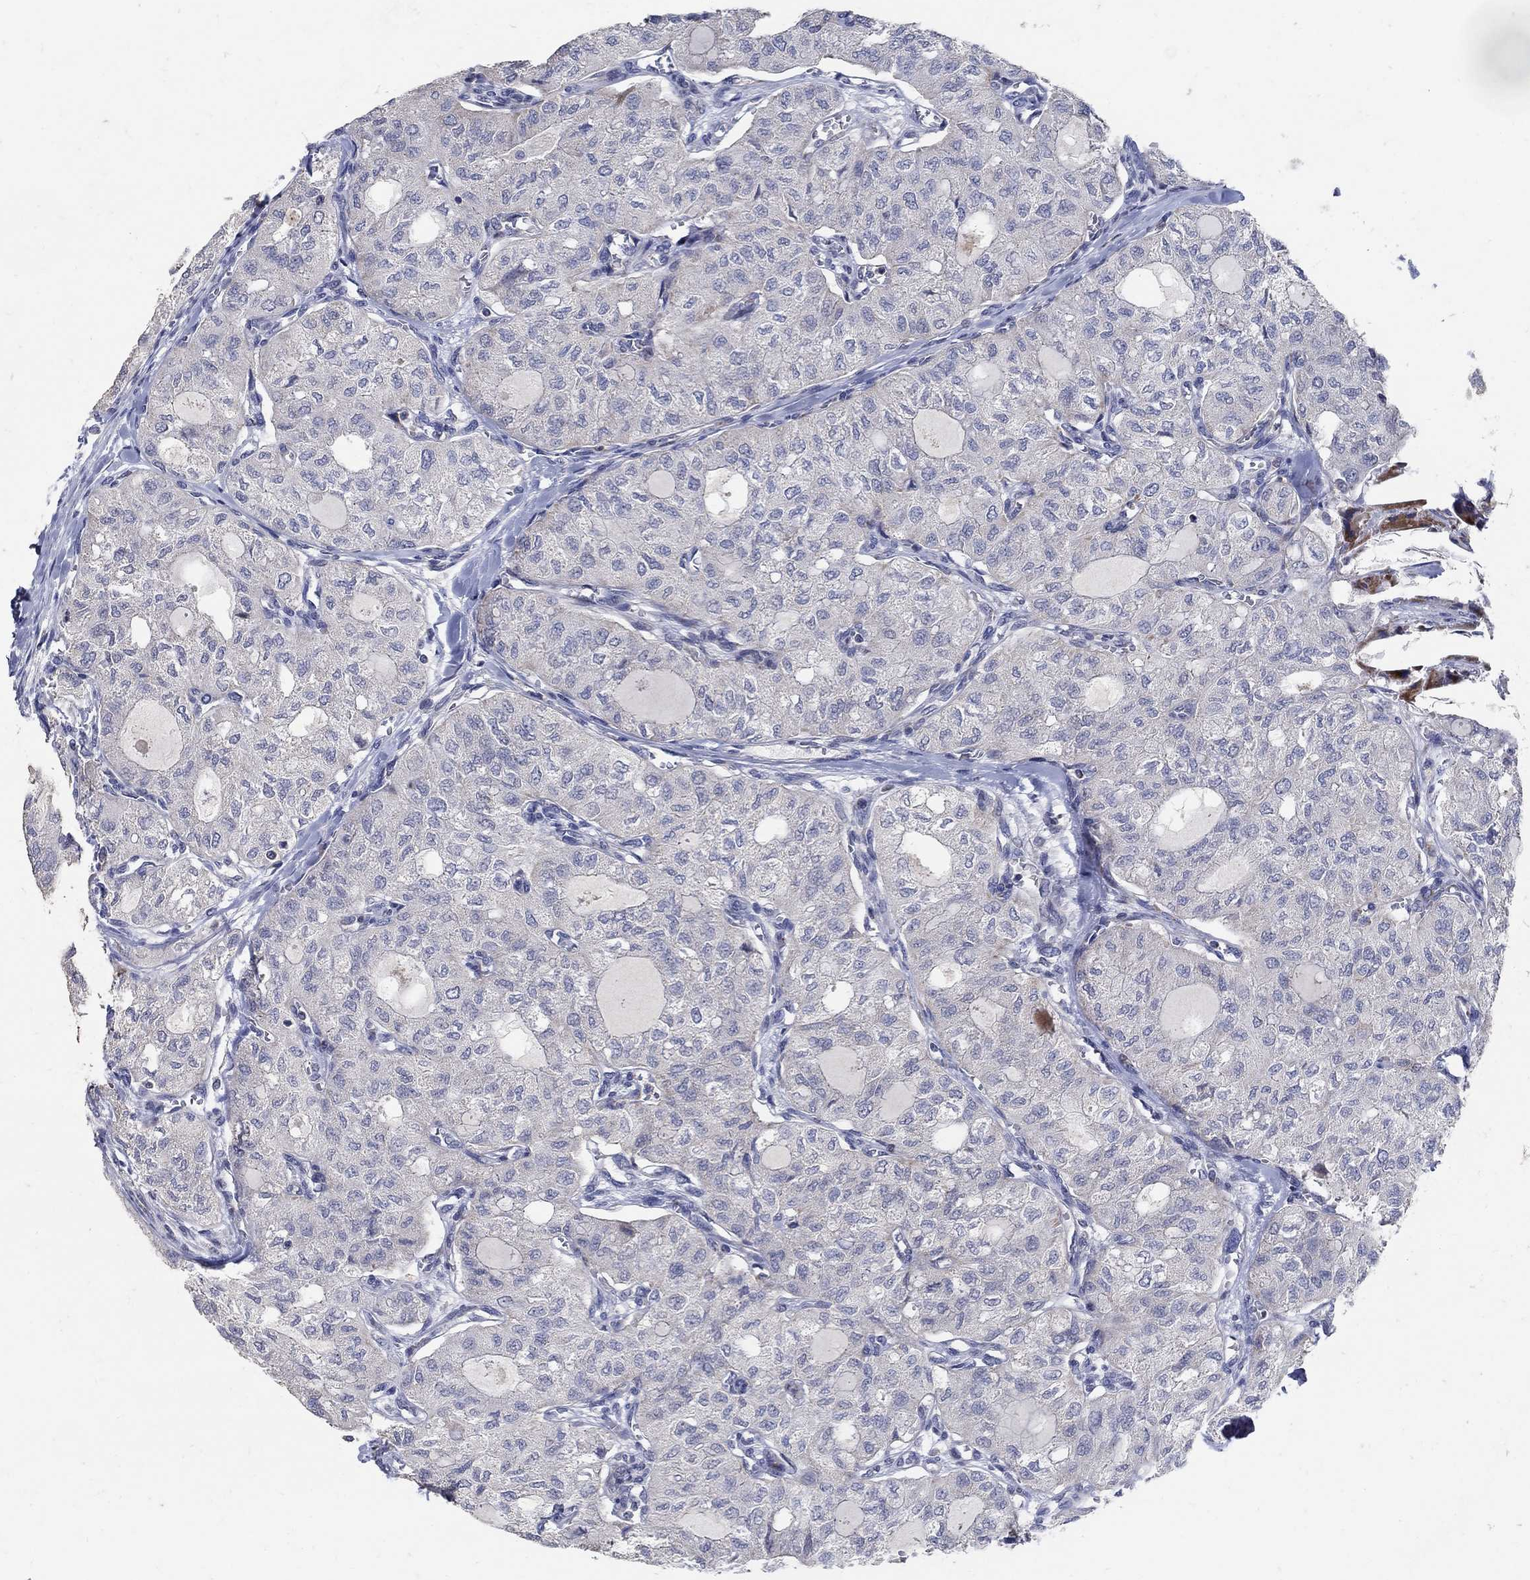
{"staining": {"intensity": "negative", "quantity": "none", "location": "none"}, "tissue": "thyroid cancer", "cell_type": "Tumor cells", "image_type": "cancer", "snomed": [{"axis": "morphology", "description": "Follicular adenoma carcinoma, NOS"}, {"axis": "topography", "description": "Thyroid gland"}], "caption": "Tumor cells are negative for brown protein staining in thyroid cancer (follicular adenoma carcinoma).", "gene": "HMX2", "patient": {"sex": "male", "age": 75}}